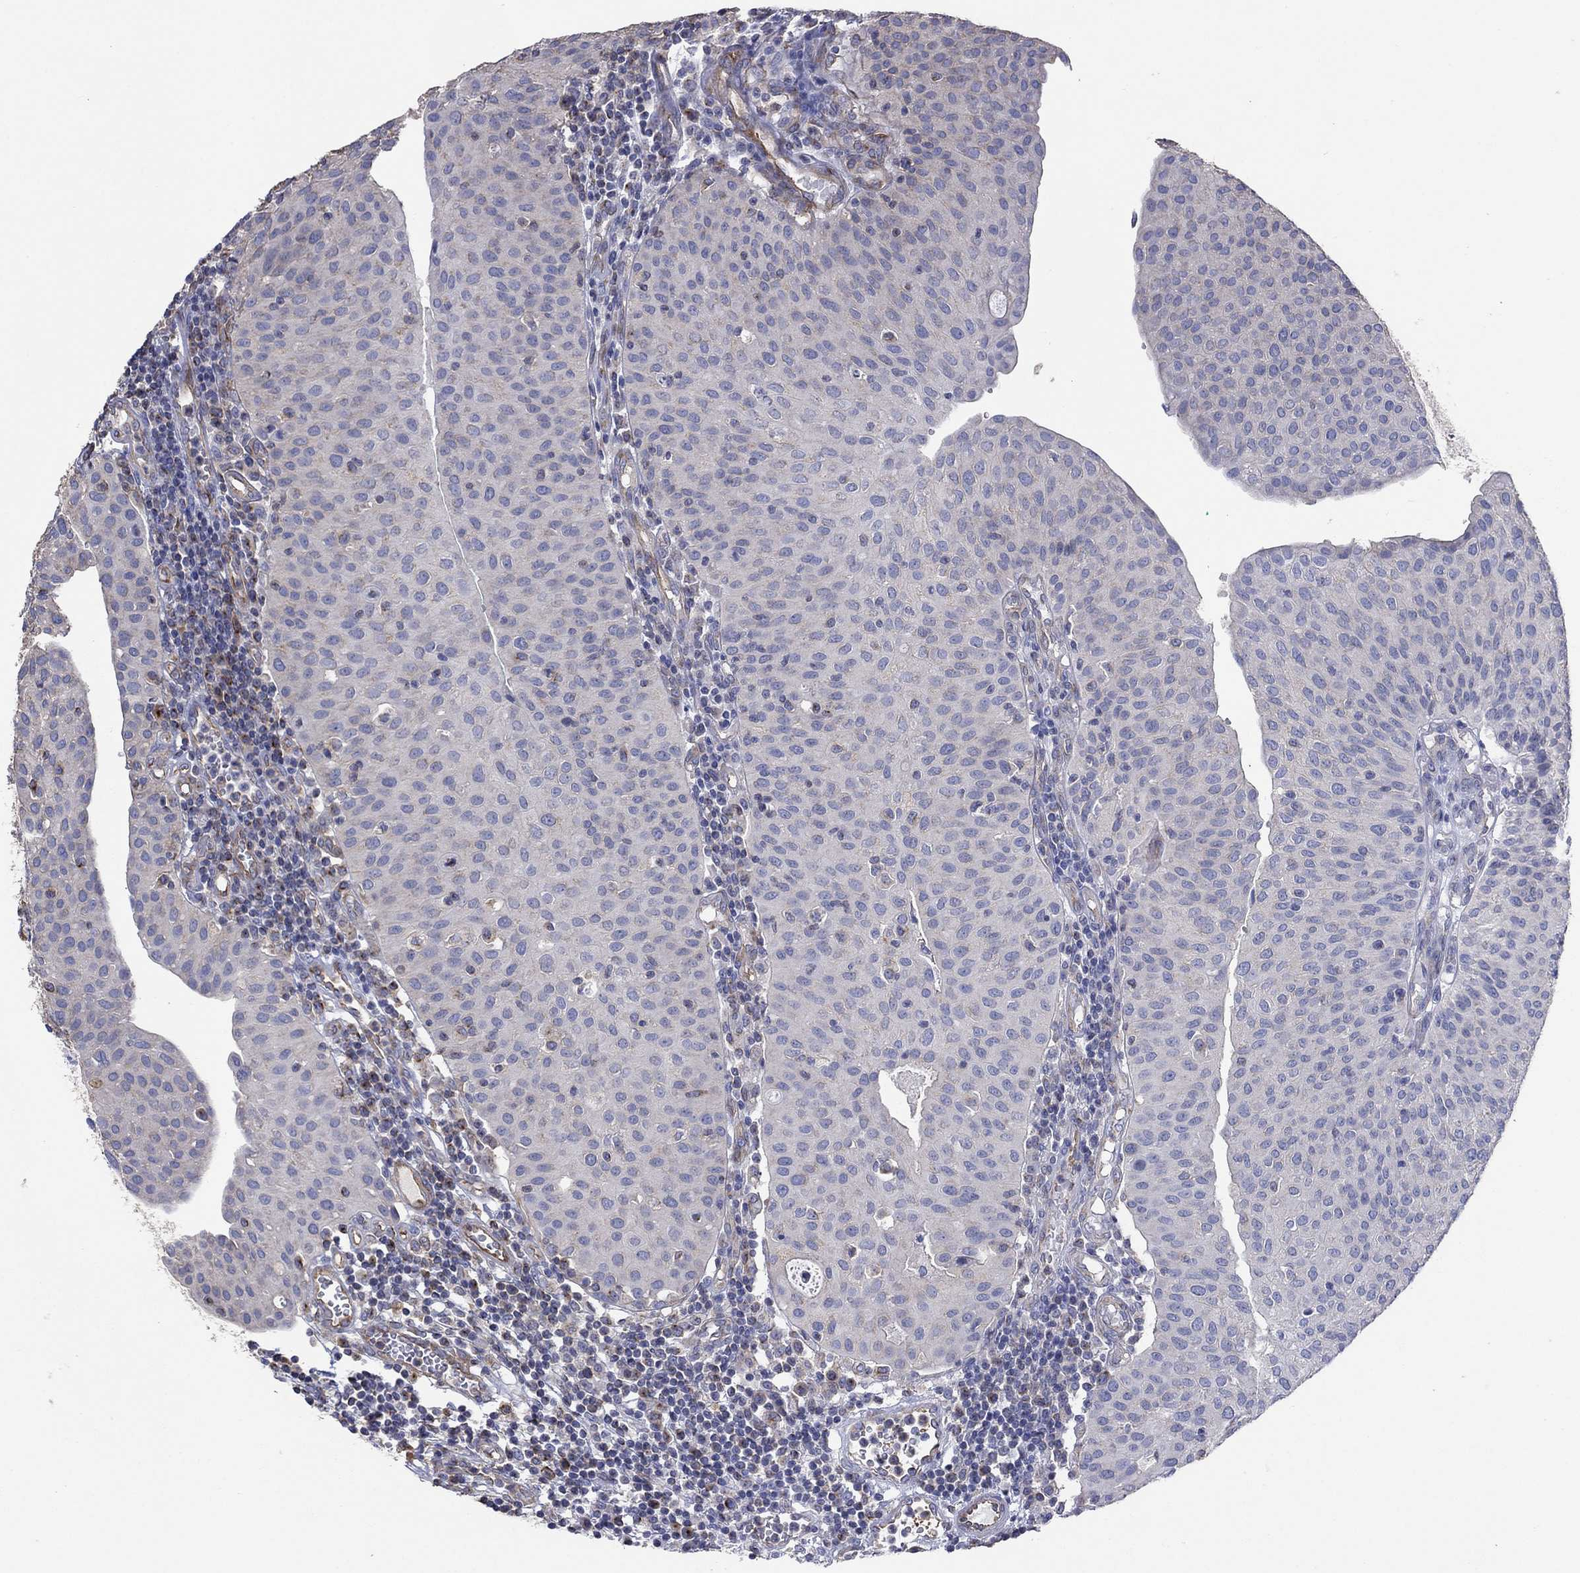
{"staining": {"intensity": "weak", "quantity": "25%-75%", "location": "cytoplasmic/membranous"}, "tissue": "urothelial cancer", "cell_type": "Tumor cells", "image_type": "cancer", "snomed": [{"axis": "morphology", "description": "Urothelial carcinoma, Low grade"}, {"axis": "topography", "description": "Urinary bladder"}], "caption": "Brown immunohistochemical staining in human urothelial cancer exhibits weak cytoplasmic/membranous positivity in approximately 25%-75% of tumor cells.", "gene": "TPRN", "patient": {"sex": "male", "age": 54}}